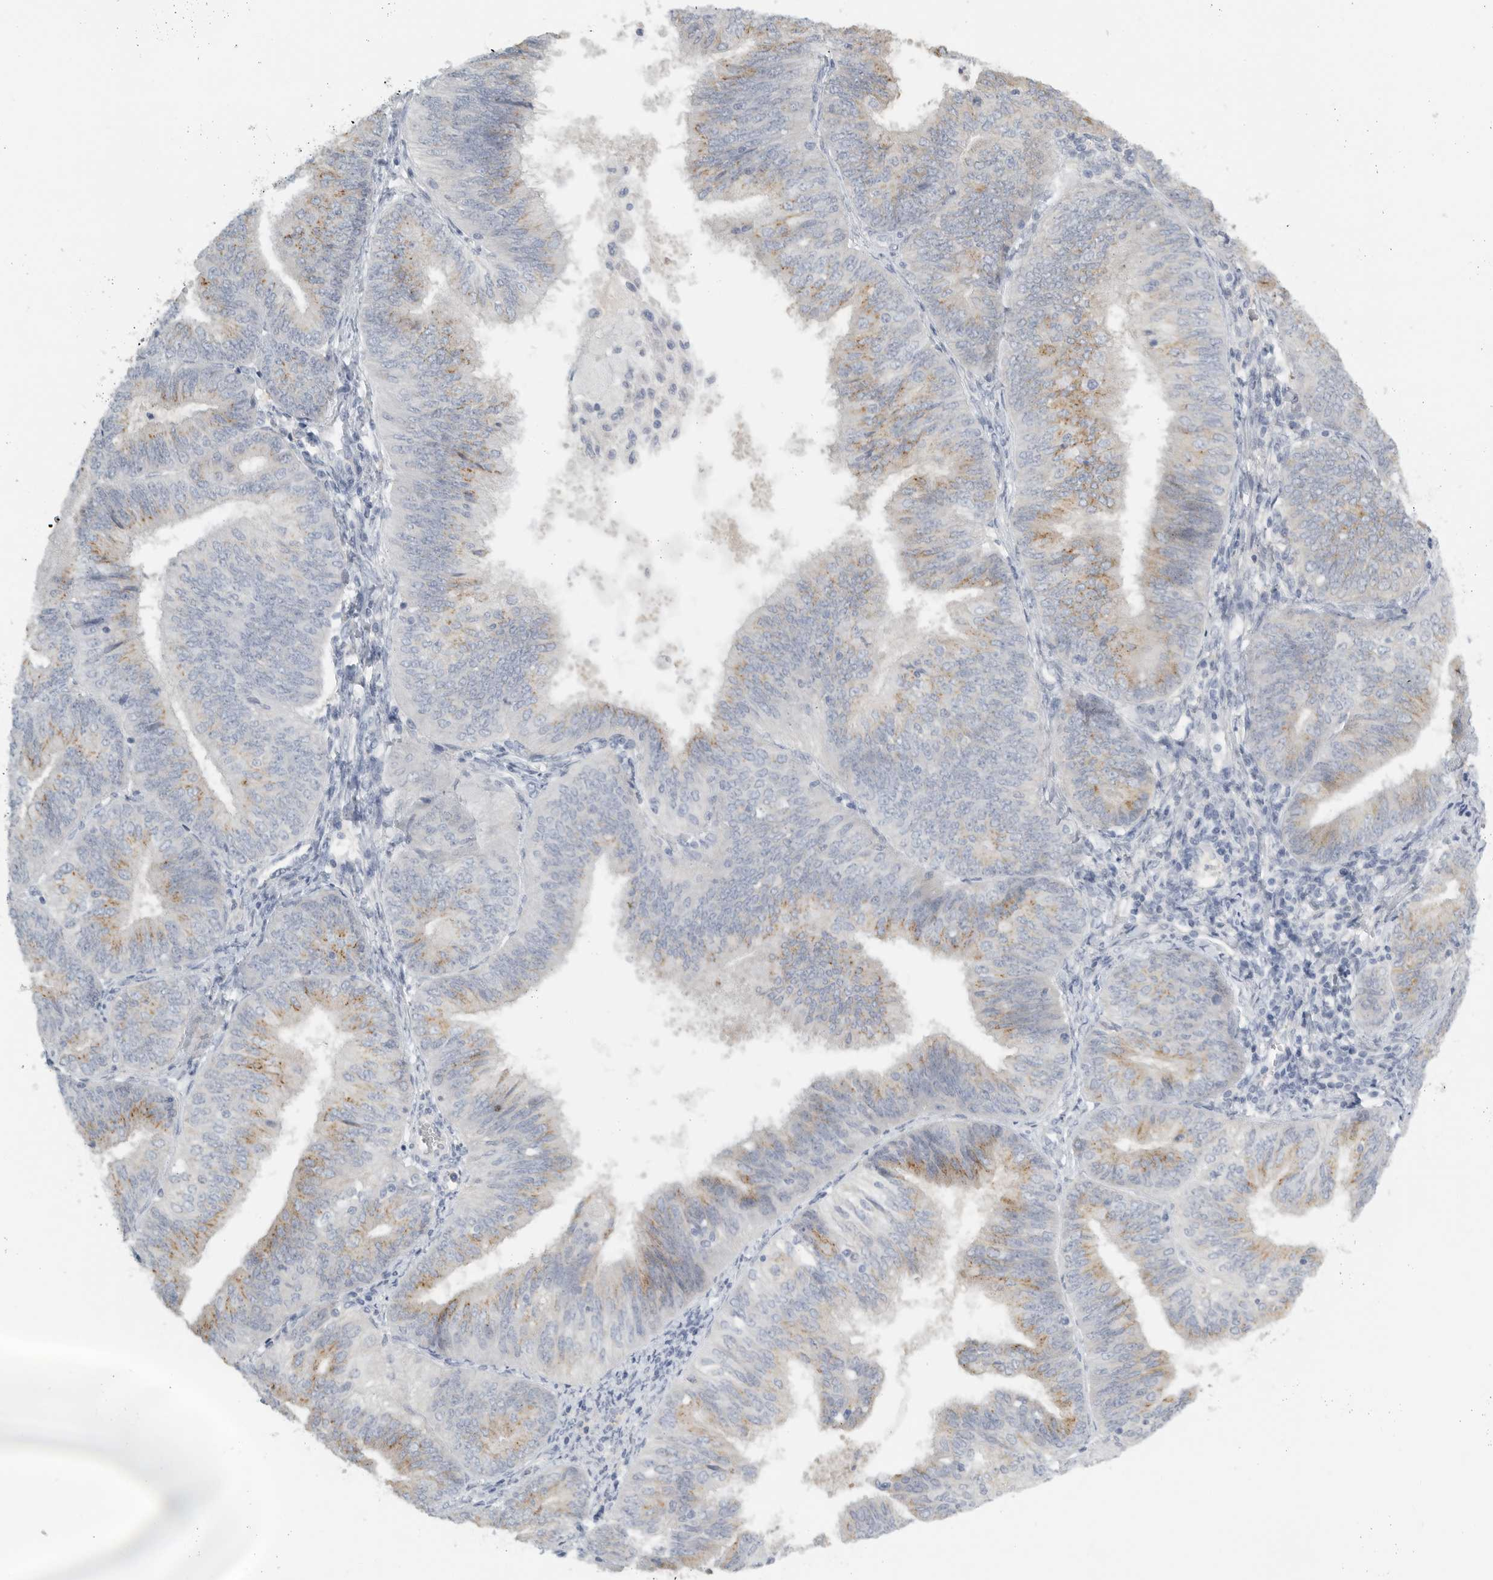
{"staining": {"intensity": "weak", "quantity": "<25%", "location": "cytoplasmic/membranous"}, "tissue": "endometrial cancer", "cell_type": "Tumor cells", "image_type": "cancer", "snomed": [{"axis": "morphology", "description": "Adenocarcinoma, NOS"}, {"axis": "topography", "description": "Endometrium"}], "caption": "Immunohistochemistry (IHC) micrograph of neoplastic tissue: endometrial adenocarcinoma stained with DAB exhibits no significant protein expression in tumor cells.", "gene": "PAM", "patient": {"sex": "female", "age": 58}}